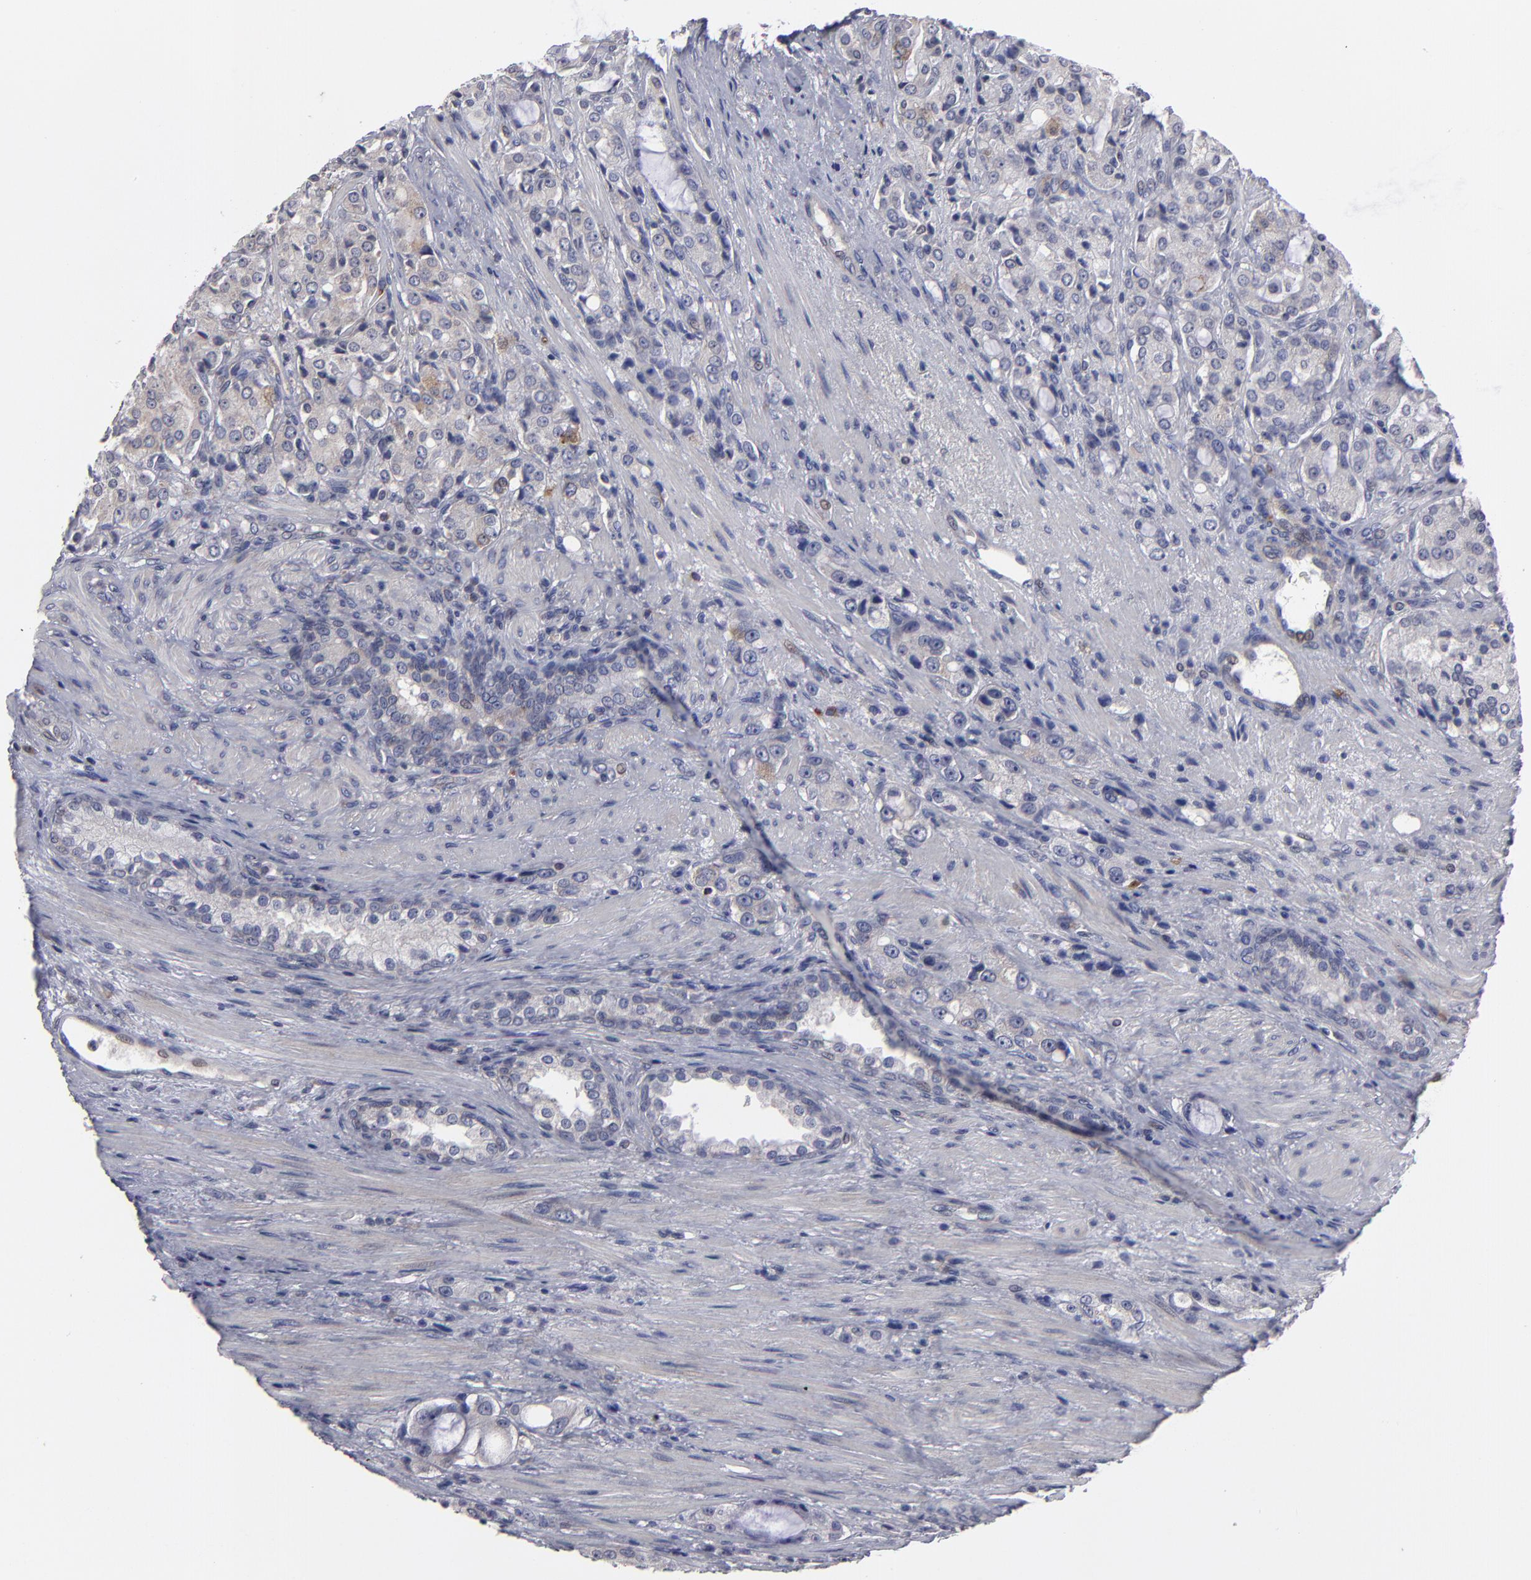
{"staining": {"intensity": "weak", "quantity": "<25%", "location": "cytoplasmic/membranous"}, "tissue": "prostate cancer", "cell_type": "Tumor cells", "image_type": "cancer", "snomed": [{"axis": "morphology", "description": "Adenocarcinoma, High grade"}, {"axis": "topography", "description": "Prostate"}], "caption": "Protein analysis of prostate cancer shows no significant positivity in tumor cells. (DAB IHC with hematoxylin counter stain).", "gene": "CEP97", "patient": {"sex": "male", "age": 72}}